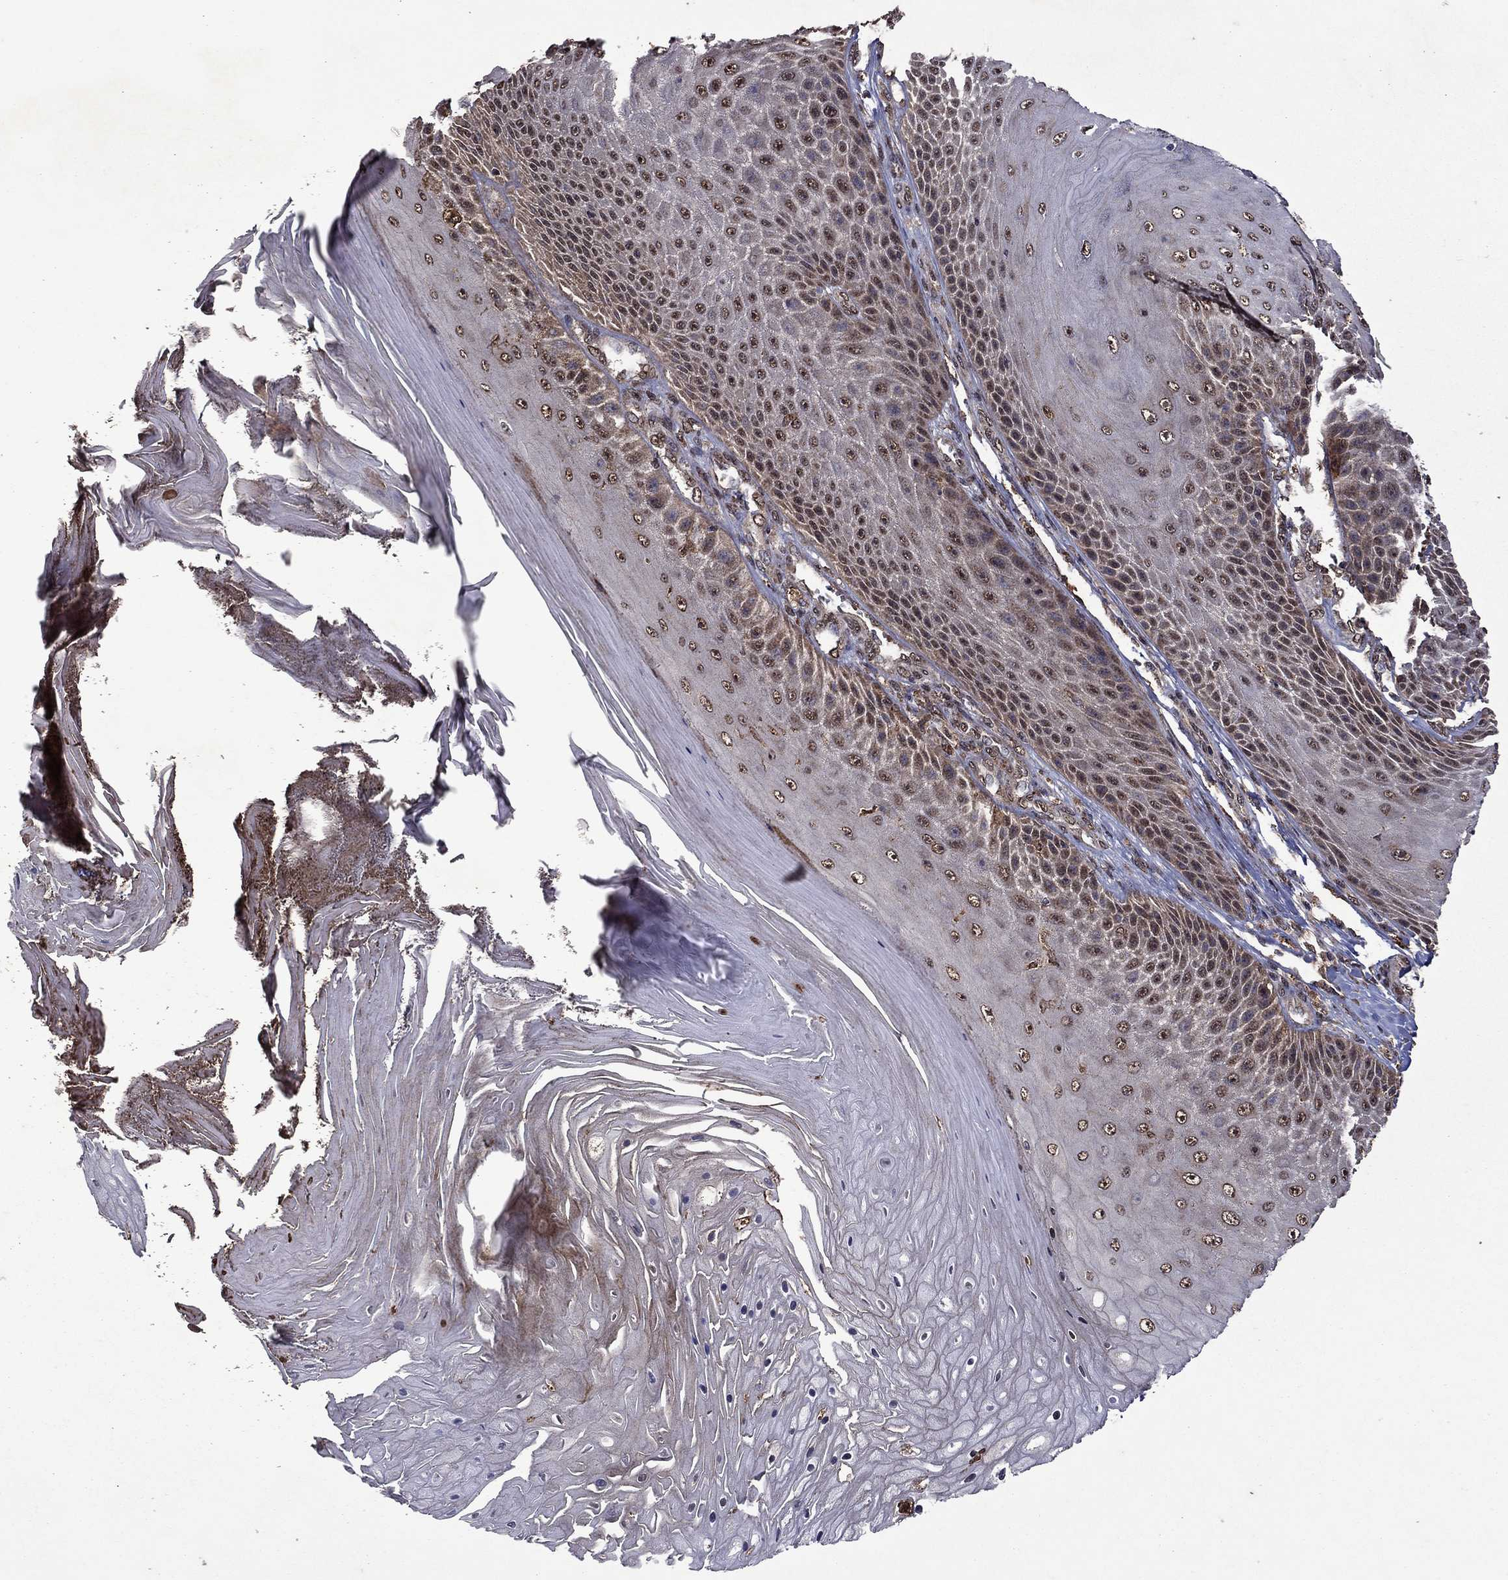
{"staining": {"intensity": "moderate", "quantity": ">75%", "location": "cytoplasmic/membranous,nuclear"}, "tissue": "skin cancer", "cell_type": "Tumor cells", "image_type": "cancer", "snomed": [{"axis": "morphology", "description": "Squamous cell carcinoma, NOS"}, {"axis": "topography", "description": "Skin"}], "caption": "Immunohistochemical staining of skin squamous cell carcinoma demonstrates moderate cytoplasmic/membranous and nuclear protein positivity in about >75% of tumor cells.", "gene": "ITM2B", "patient": {"sex": "male", "age": 62}}